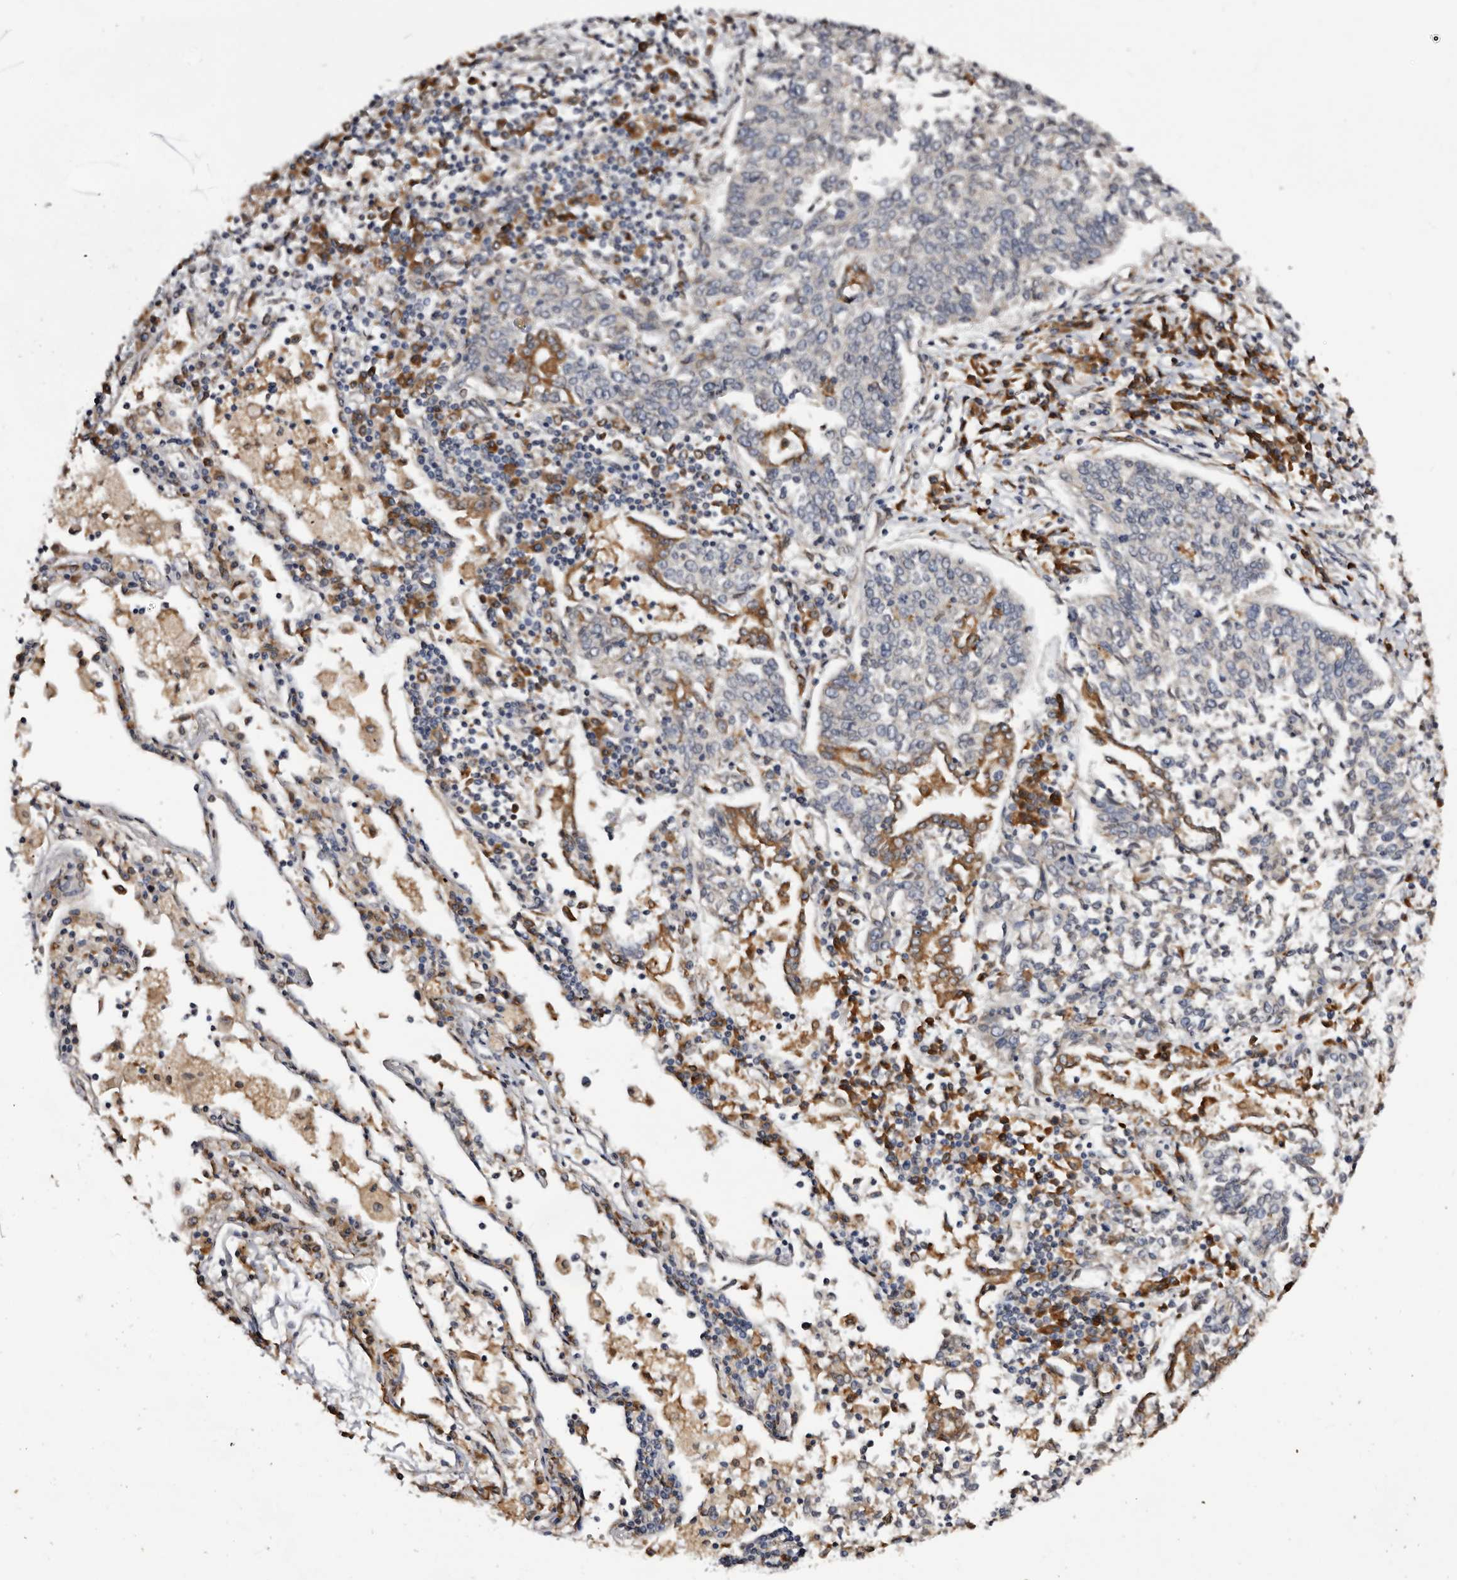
{"staining": {"intensity": "weak", "quantity": "<25%", "location": "cytoplasmic/membranous"}, "tissue": "lung cancer", "cell_type": "Tumor cells", "image_type": "cancer", "snomed": [{"axis": "morphology", "description": "Normal tissue, NOS"}, {"axis": "morphology", "description": "Squamous cell carcinoma, NOS"}, {"axis": "topography", "description": "Cartilage tissue"}, {"axis": "topography", "description": "Lung"}, {"axis": "topography", "description": "Peripheral nerve tissue"}], "caption": "A high-resolution micrograph shows IHC staining of squamous cell carcinoma (lung), which shows no significant staining in tumor cells.", "gene": "INKA2", "patient": {"sex": "female", "age": 49}}